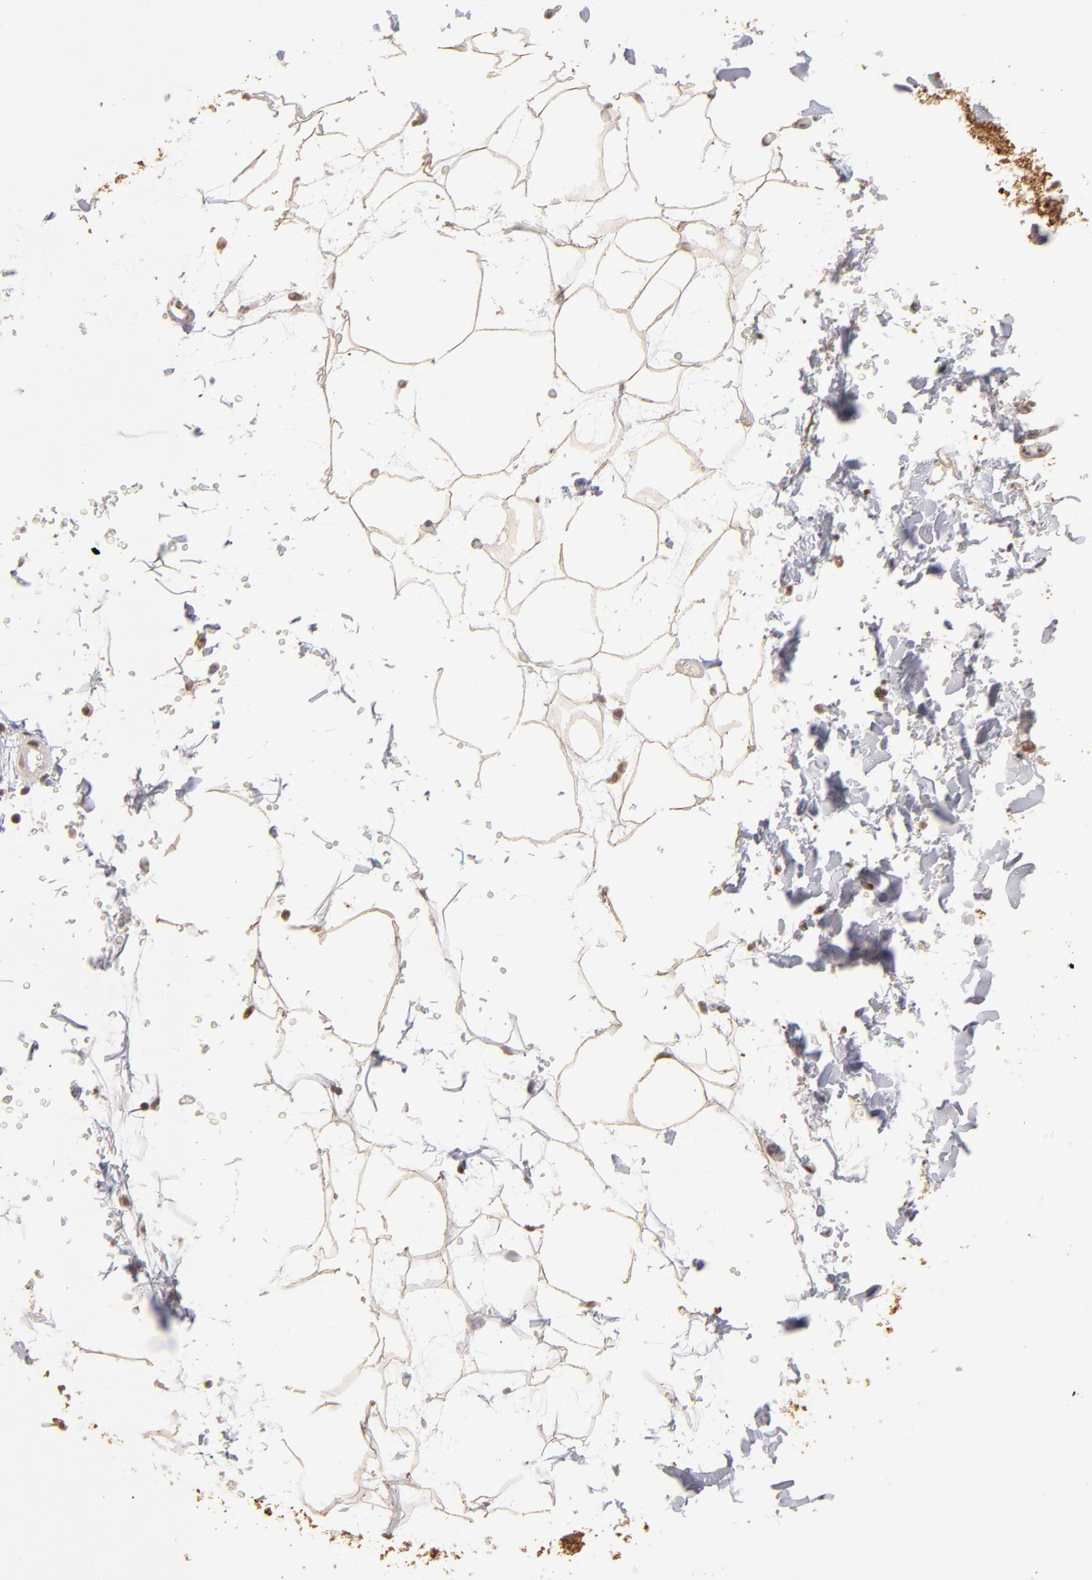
{"staining": {"intensity": "moderate", "quantity": ">75%", "location": "cytoplasmic/membranous,nuclear"}, "tissue": "adipose tissue", "cell_type": "Adipocytes", "image_type": "normal", "snomed": [{"axis": "morphology", "description": "Normal tissue, NOS"}, {"axis": "topography", "description": "Soft tissue"}], "caption": "Protein staining reveals moderate cytoplasmic/membranous,nuclear expression in about >75% of adipocytes in normal adipose tissue. (DAB (3,3'-diaminobenzidine) IHC with brightfield microscopy, high magnification).", "gene": "CLOCK", "patient": {"sex": "male", "age": 72}}